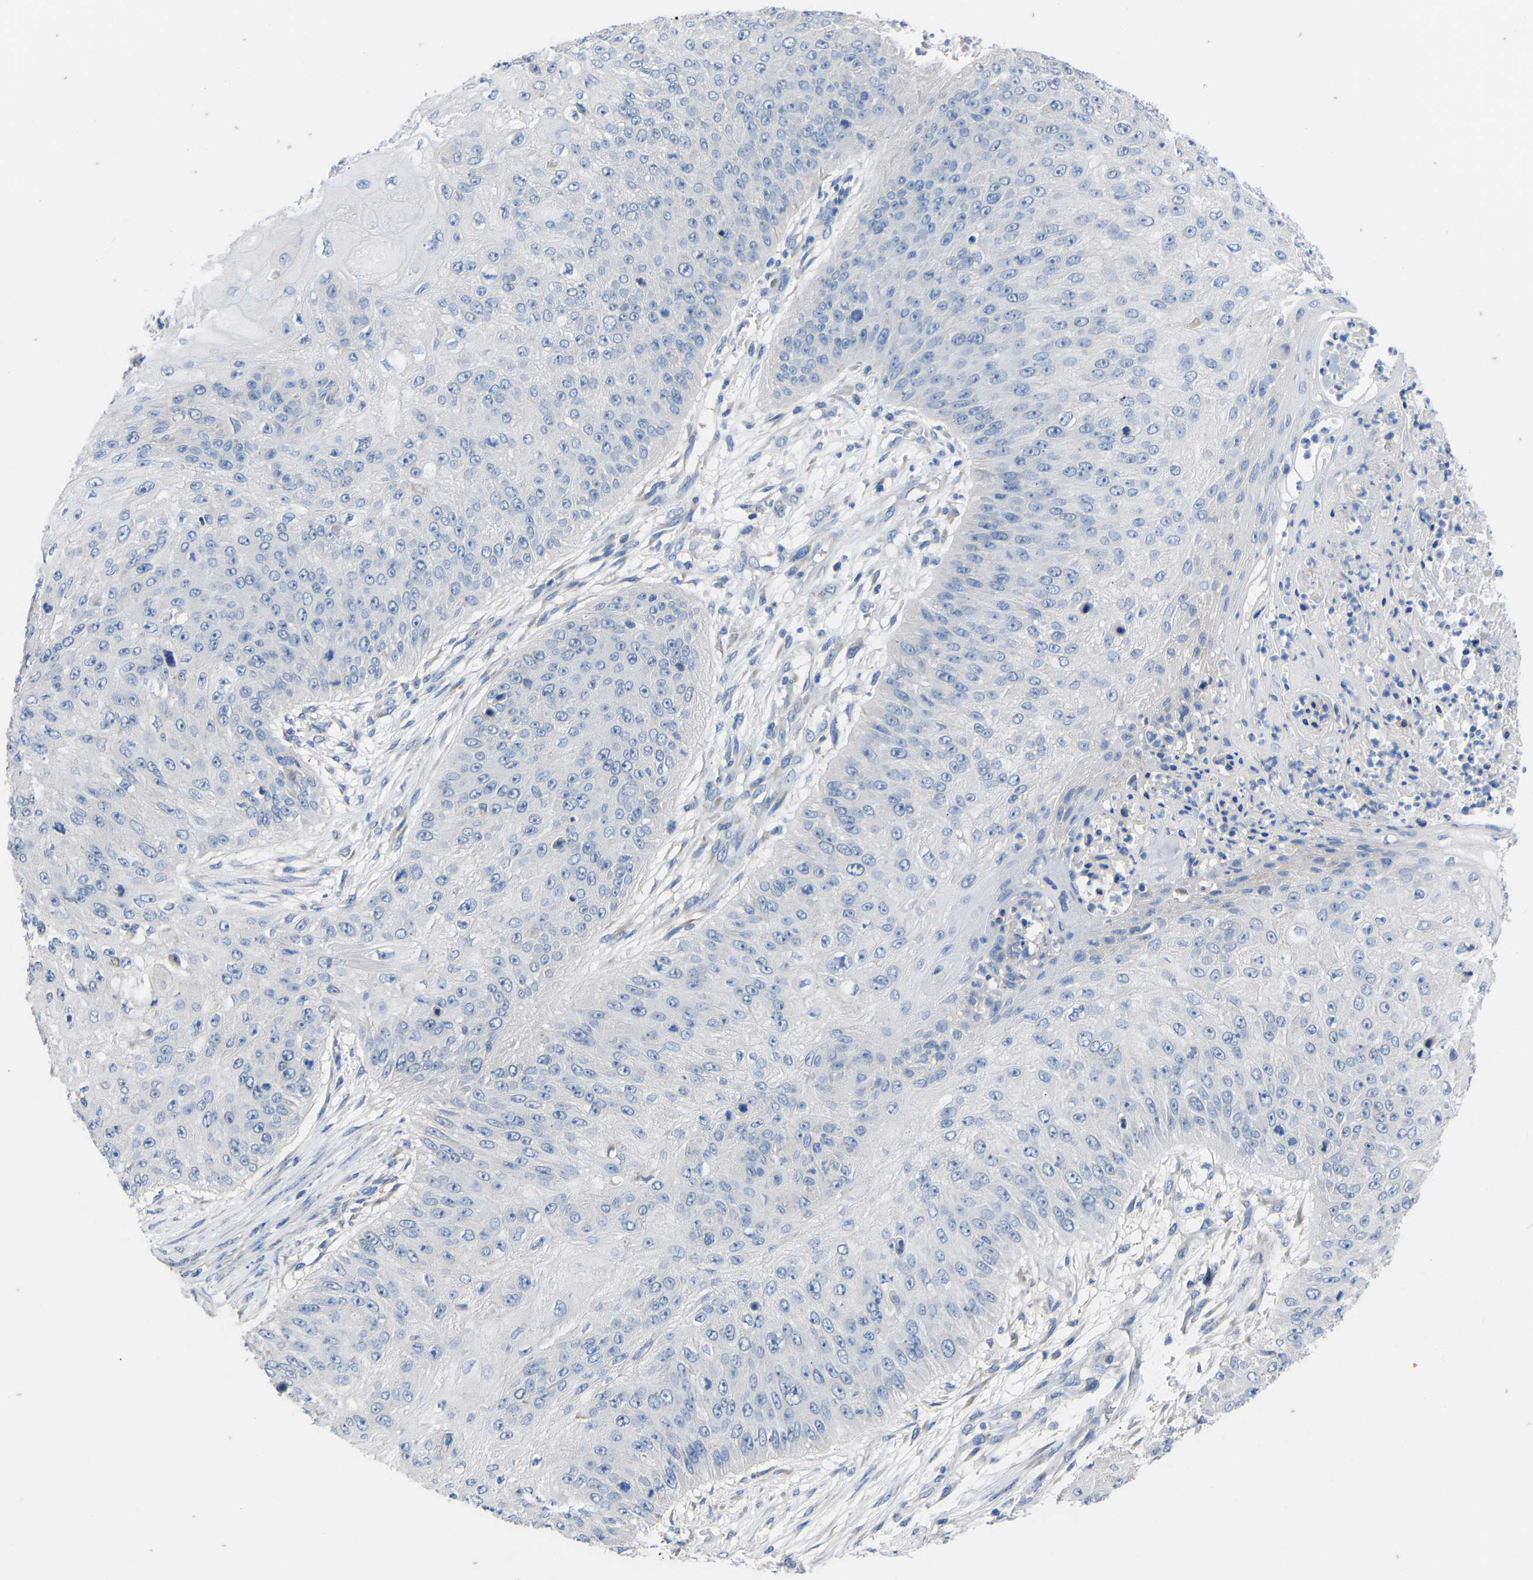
{"staining": {"intensity": "negative", "quantity": "none", "location": "none"}, "tissue": "skin cancer", "cell_type": "Tumor cells", "image_type": "cancer", "snomed": [{"axis": "morphology", "description": "Squamous cell carcinoma, NOS"}, {"axis": "topography", "description": "Skin"}], "caption": "Tumor cells are negative for brown protein staining in skin cancer.", "gene": "OLIG2", "patient": {"sex": "female", "age": 80}}